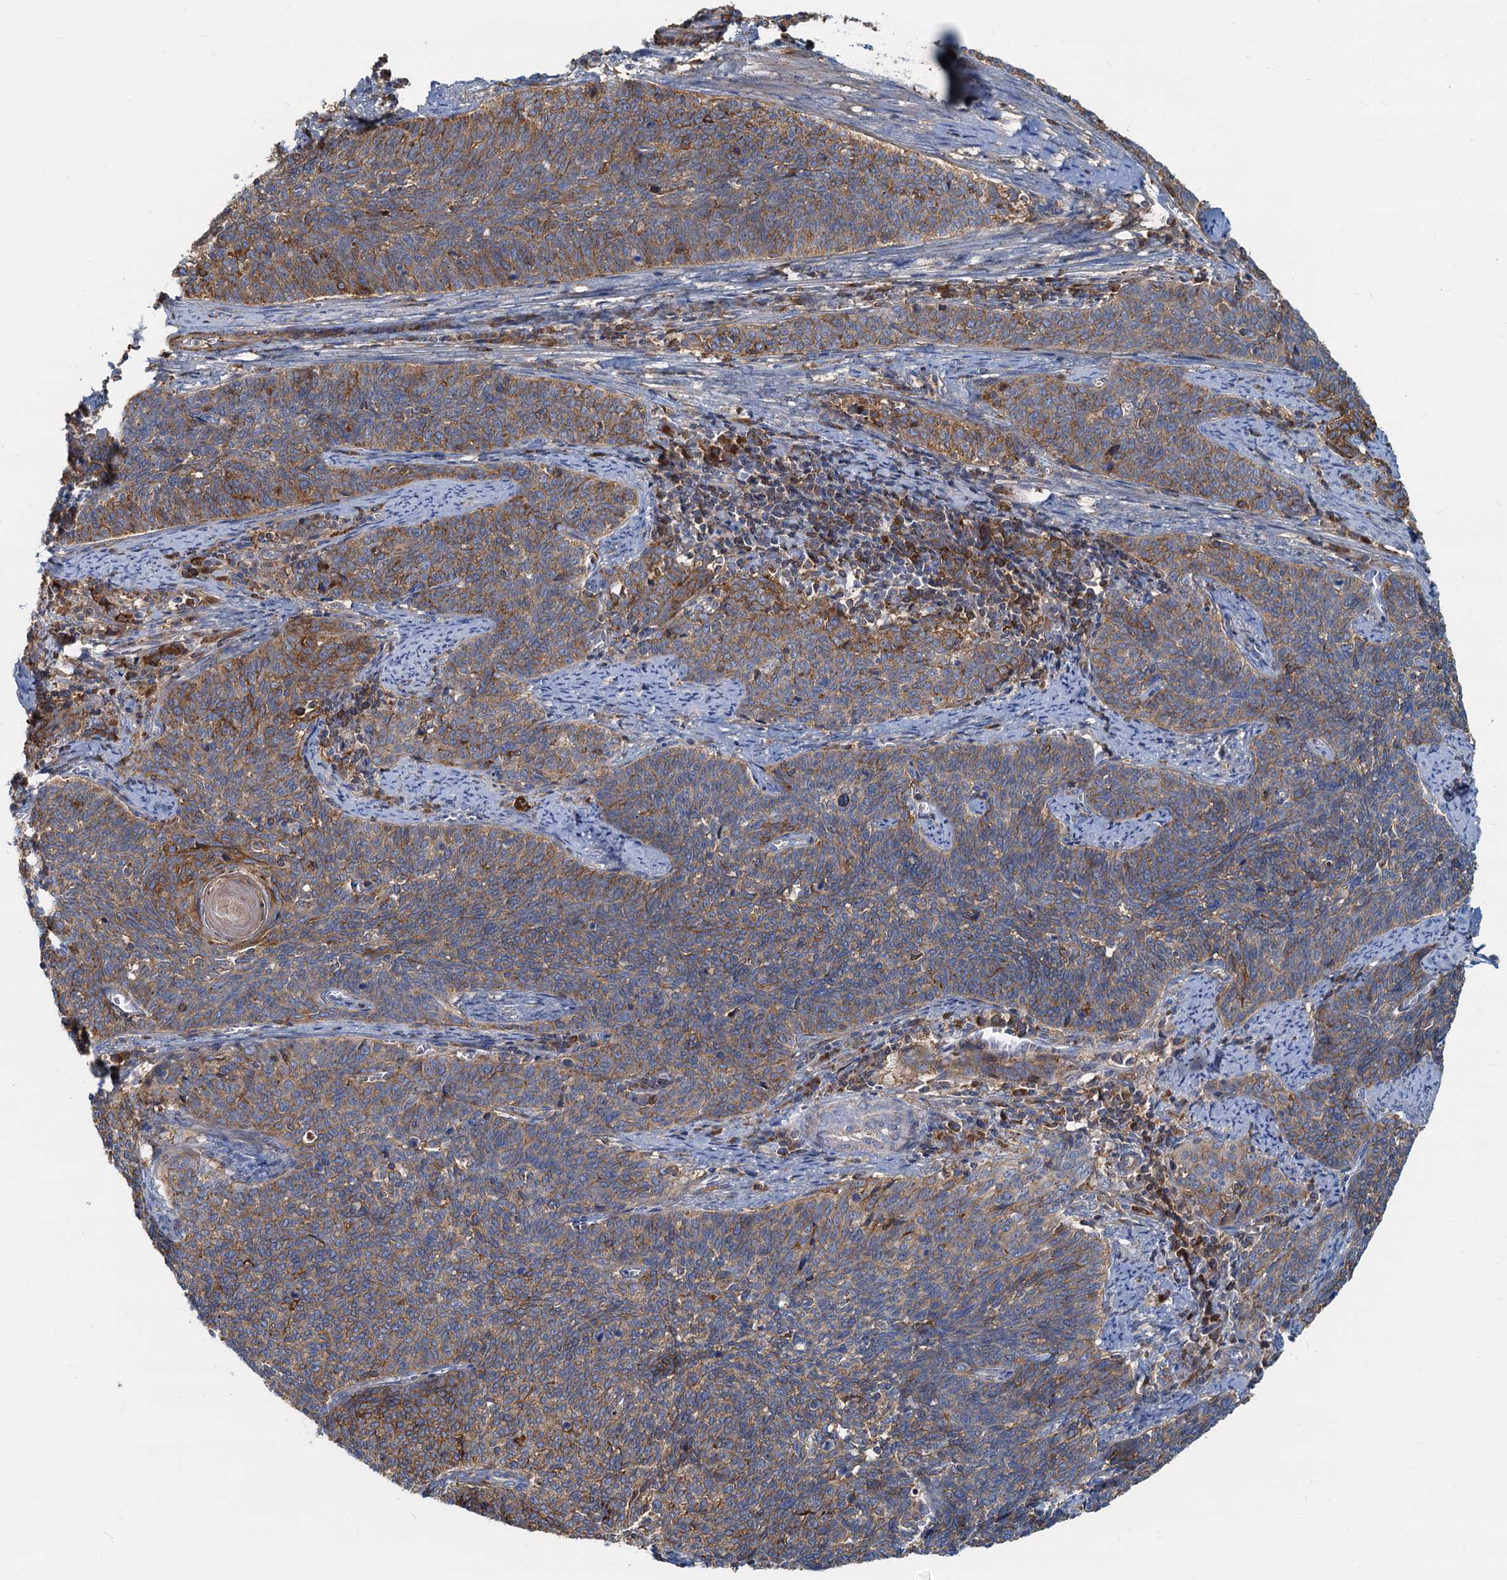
{"staining": {"intensity": "moderate", "quantity": ">75%", "location": "cytoplasmic/membranous"}, "tissue": "cervical cancer", "cell_type": "Tumor cells", "image_type": "cancer", "snomed": [{"axis": "morphology", "description": "Squamous cell carcinoma, NOS"}, {"axis": "topography", "description": "Cervix"}], "caption": "Cervical cancer tissue shows moderate cytoplasmic/membranous positivity in about >75% of tumor cells, visualized by immunohistochemistry.", "gene": "LNX2", "patient": {"sex": "female", "age": 39}}